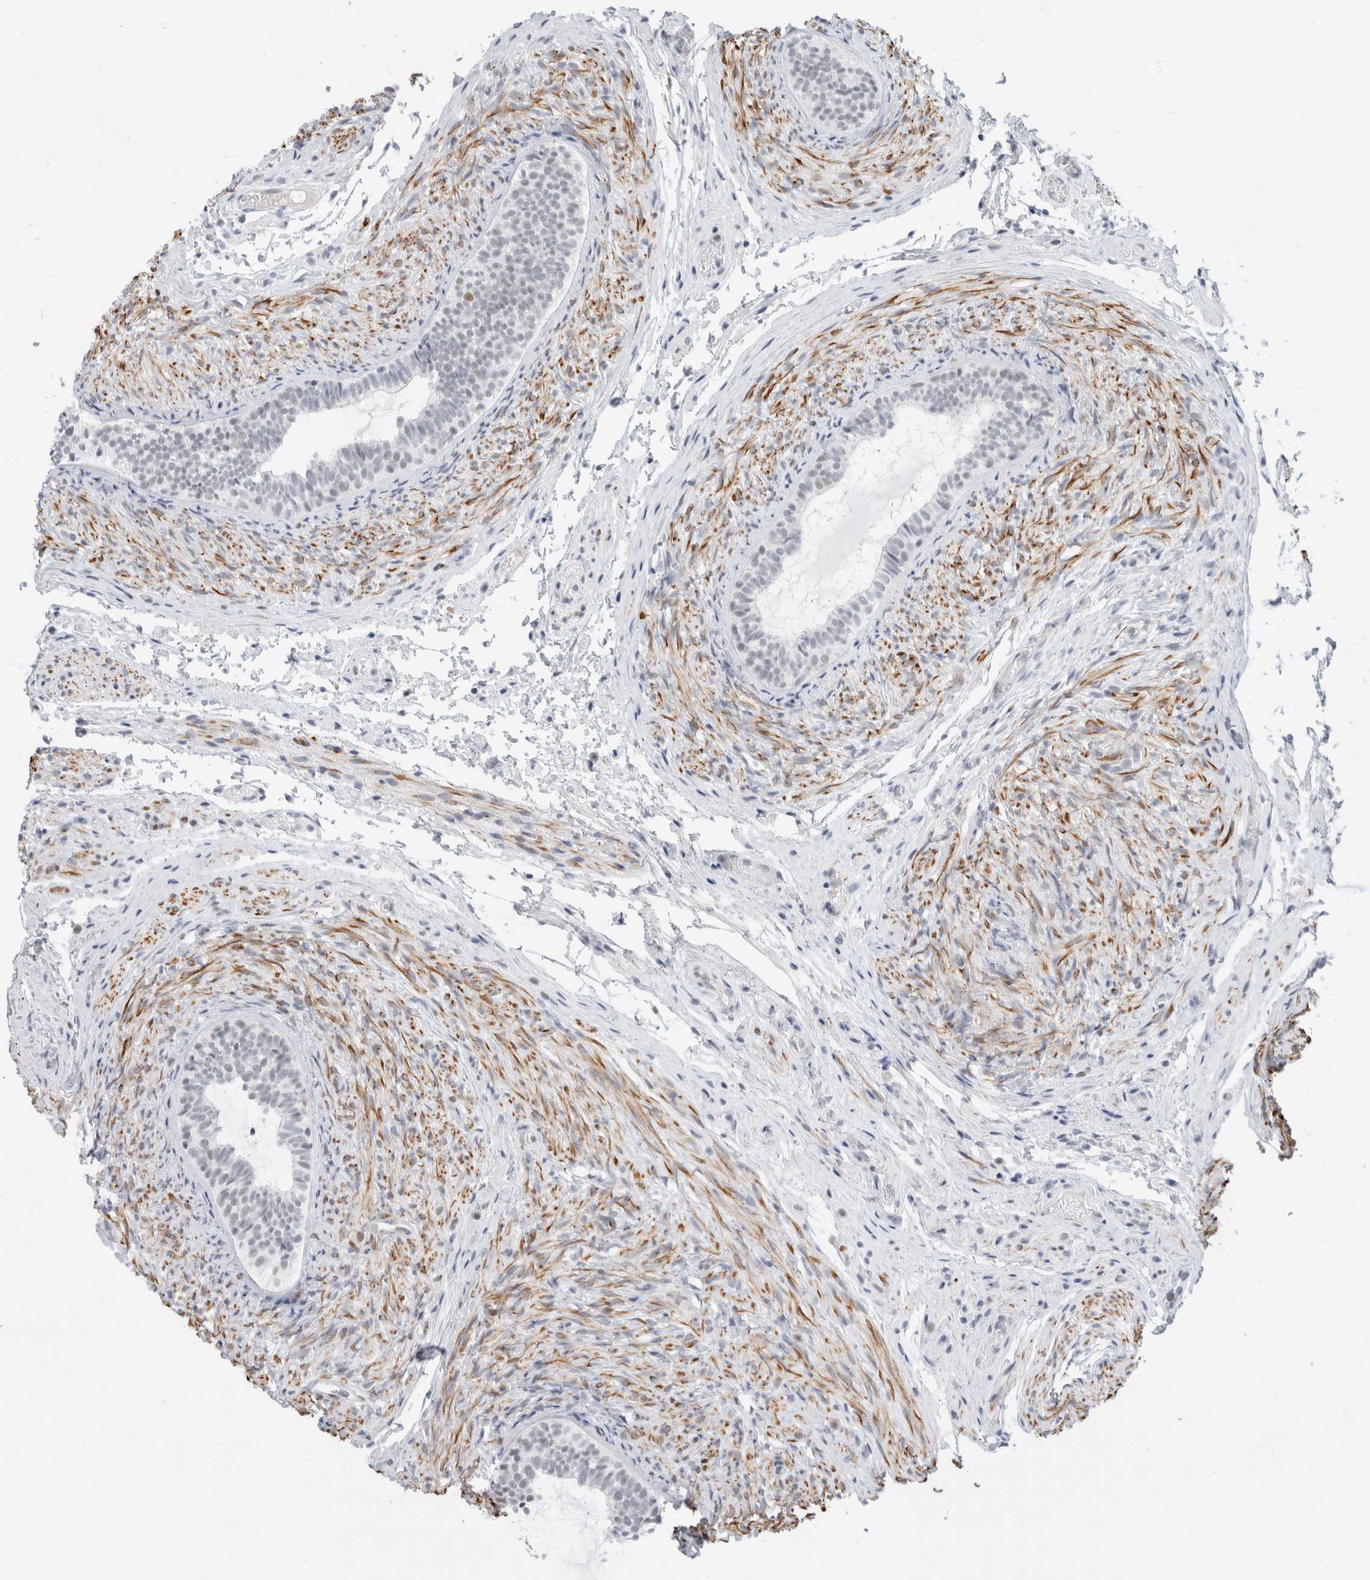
{"staining": {"intensity": "negative", "quantity": "none", "location": "none"}, "tissue": "epididymis", "cell_type": "Glandular cells", "image_type": "normal", "snomed": [{"axis": "morphology", "description": "Normal tissue, NOS"}, {"axis": "topography", "description": "Epididymis"}], "caption": "Immunohistochemical staining of unremarkable human epididymis shows no significant expression in glandular cells.", "gene": "KNL1", "patient": {"sex": "male", "age": 5}}